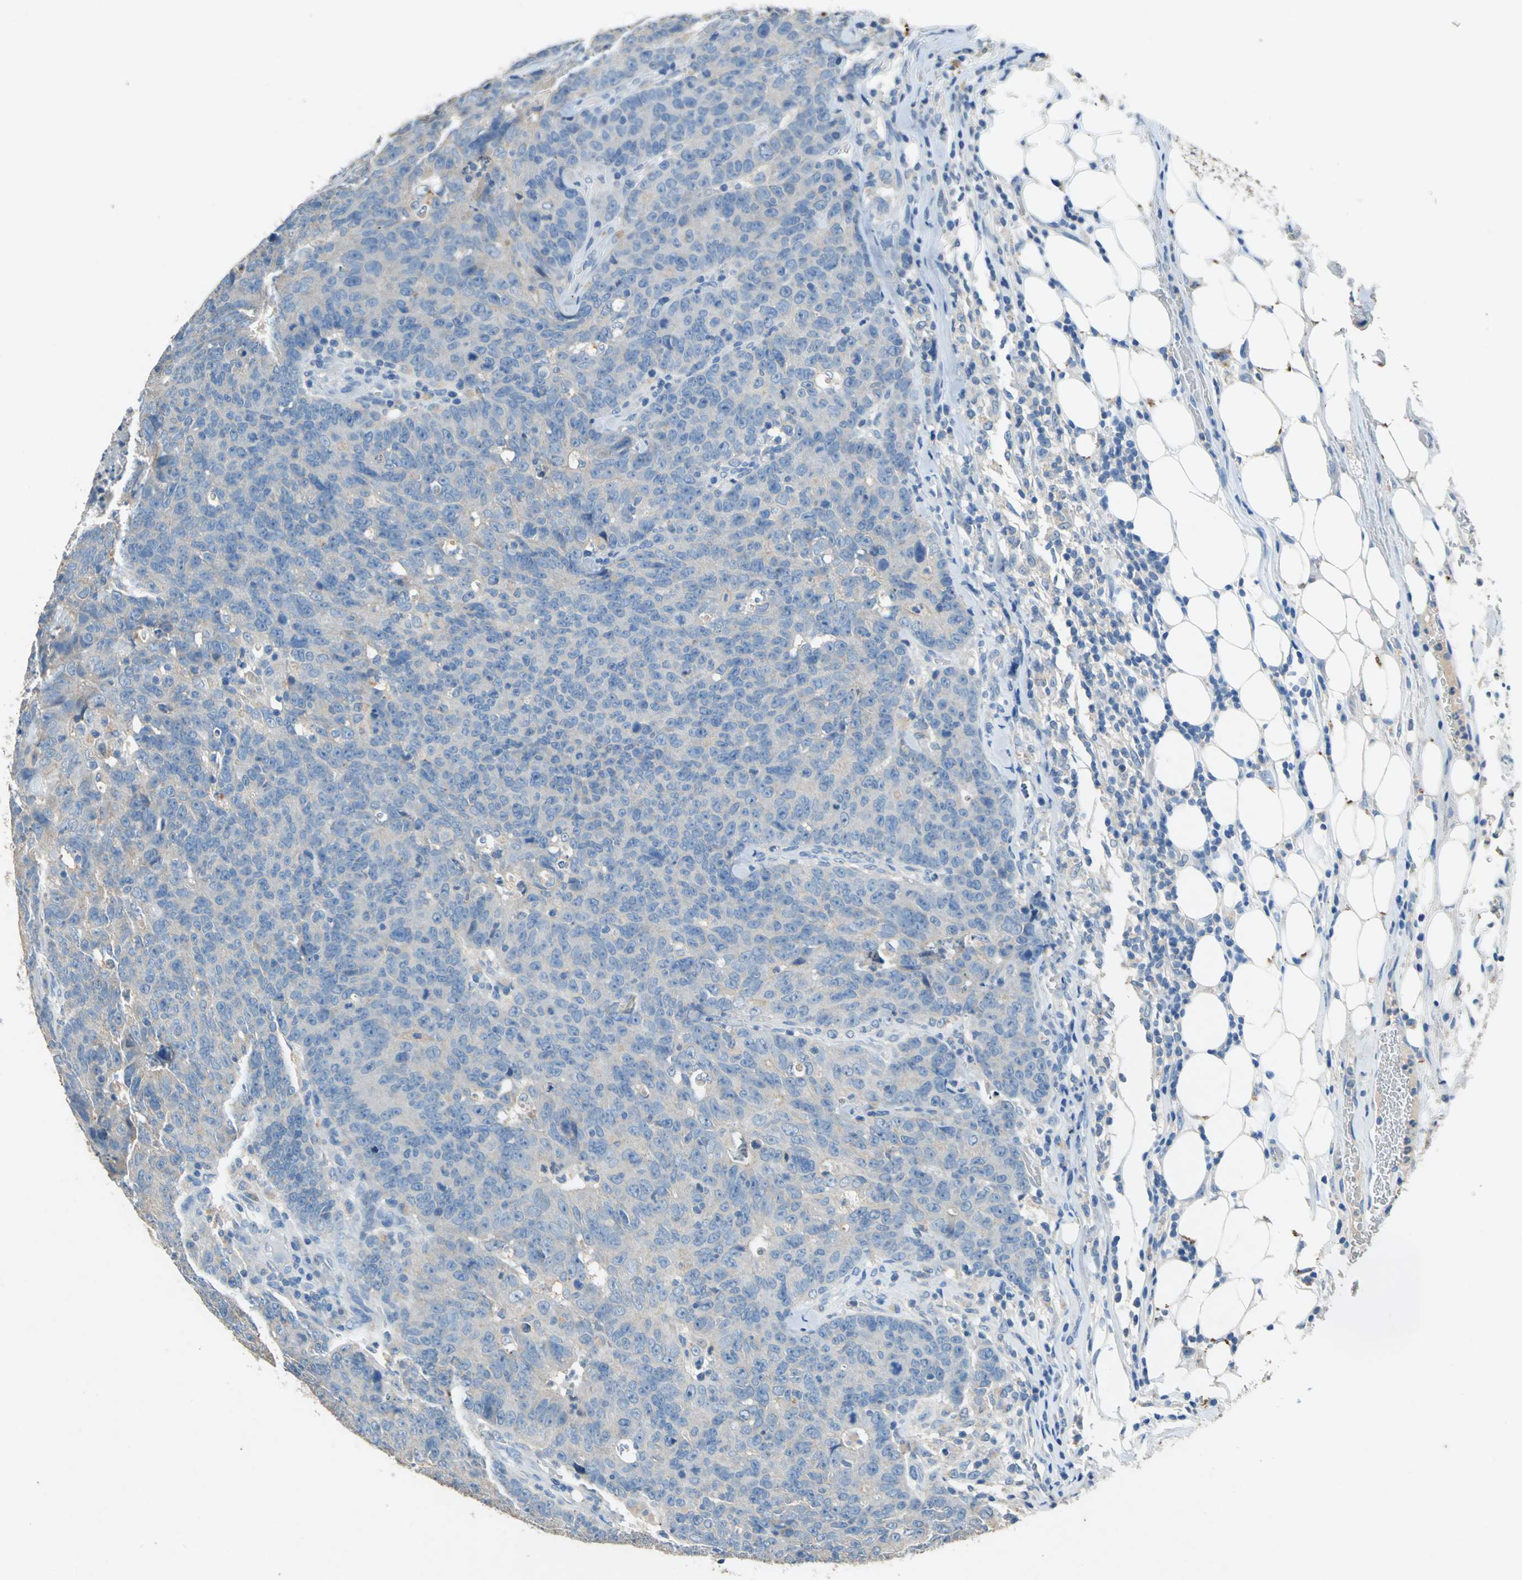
{"staining": {"intensity": "weak", "quantity": ">75%", "location": "cytoplasmic/membranous"}, "tissue": "colorectal cancer", "cell_type": "Tumor cells", "image_type": "cancer", "snomed": [{"axis": "morphology", "description": "Adenocarcinoma, NOS"}, {"axis": "topography", "description": "Colon"}], "caption": "Immunohistochemistry (IHC) (DAB (3,3'-diaminobenzidine)) staining of human colorectal adenocarcinoma shows weak cytoplasmic/membranous protein staining in about >75% of tumor cells.", "gene": "ADAMTS5", "patient": {"sex": "female", "age": 53}}